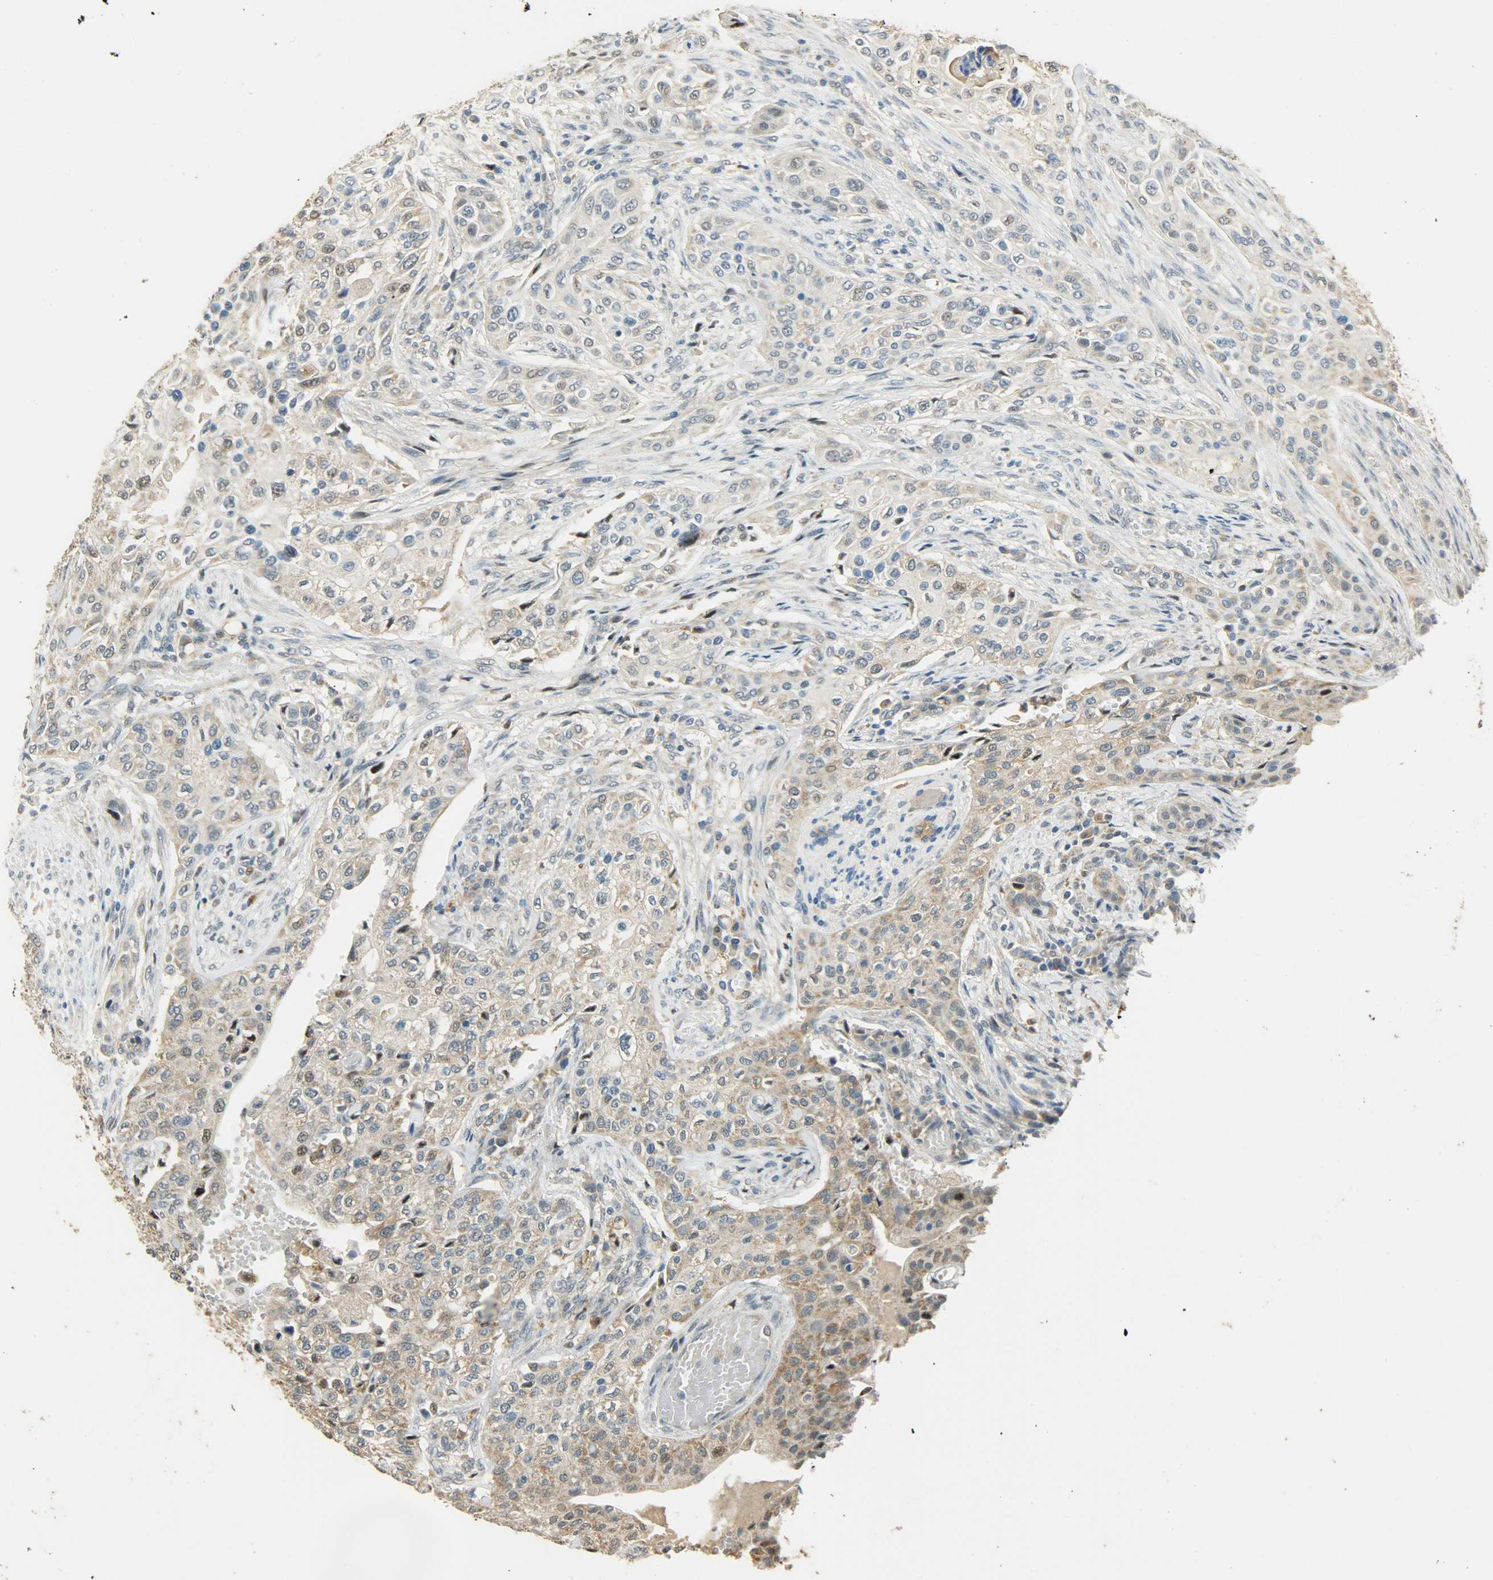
{"staining": {"intensity": "weak", "quantity": ">75%", "location": "cytoplasmic/membranous"}, "tissue": "urothelial cancer", "cell_type": "Tumor cells", "image_type": "cancer", "snomed": [{"axis": "morphology", "description": "Urothelial carcinoma, High grade"}, {"axis": "topography", "description": "Urinary bladder"}], "caption": "A brown stain shows weak cytoplasmic/membranous staining of a protein in urothelial carcinoma (high-grade) tumor cells.", "gene": "HDHD5", "patient": {"sex": "male", "age": 74}}